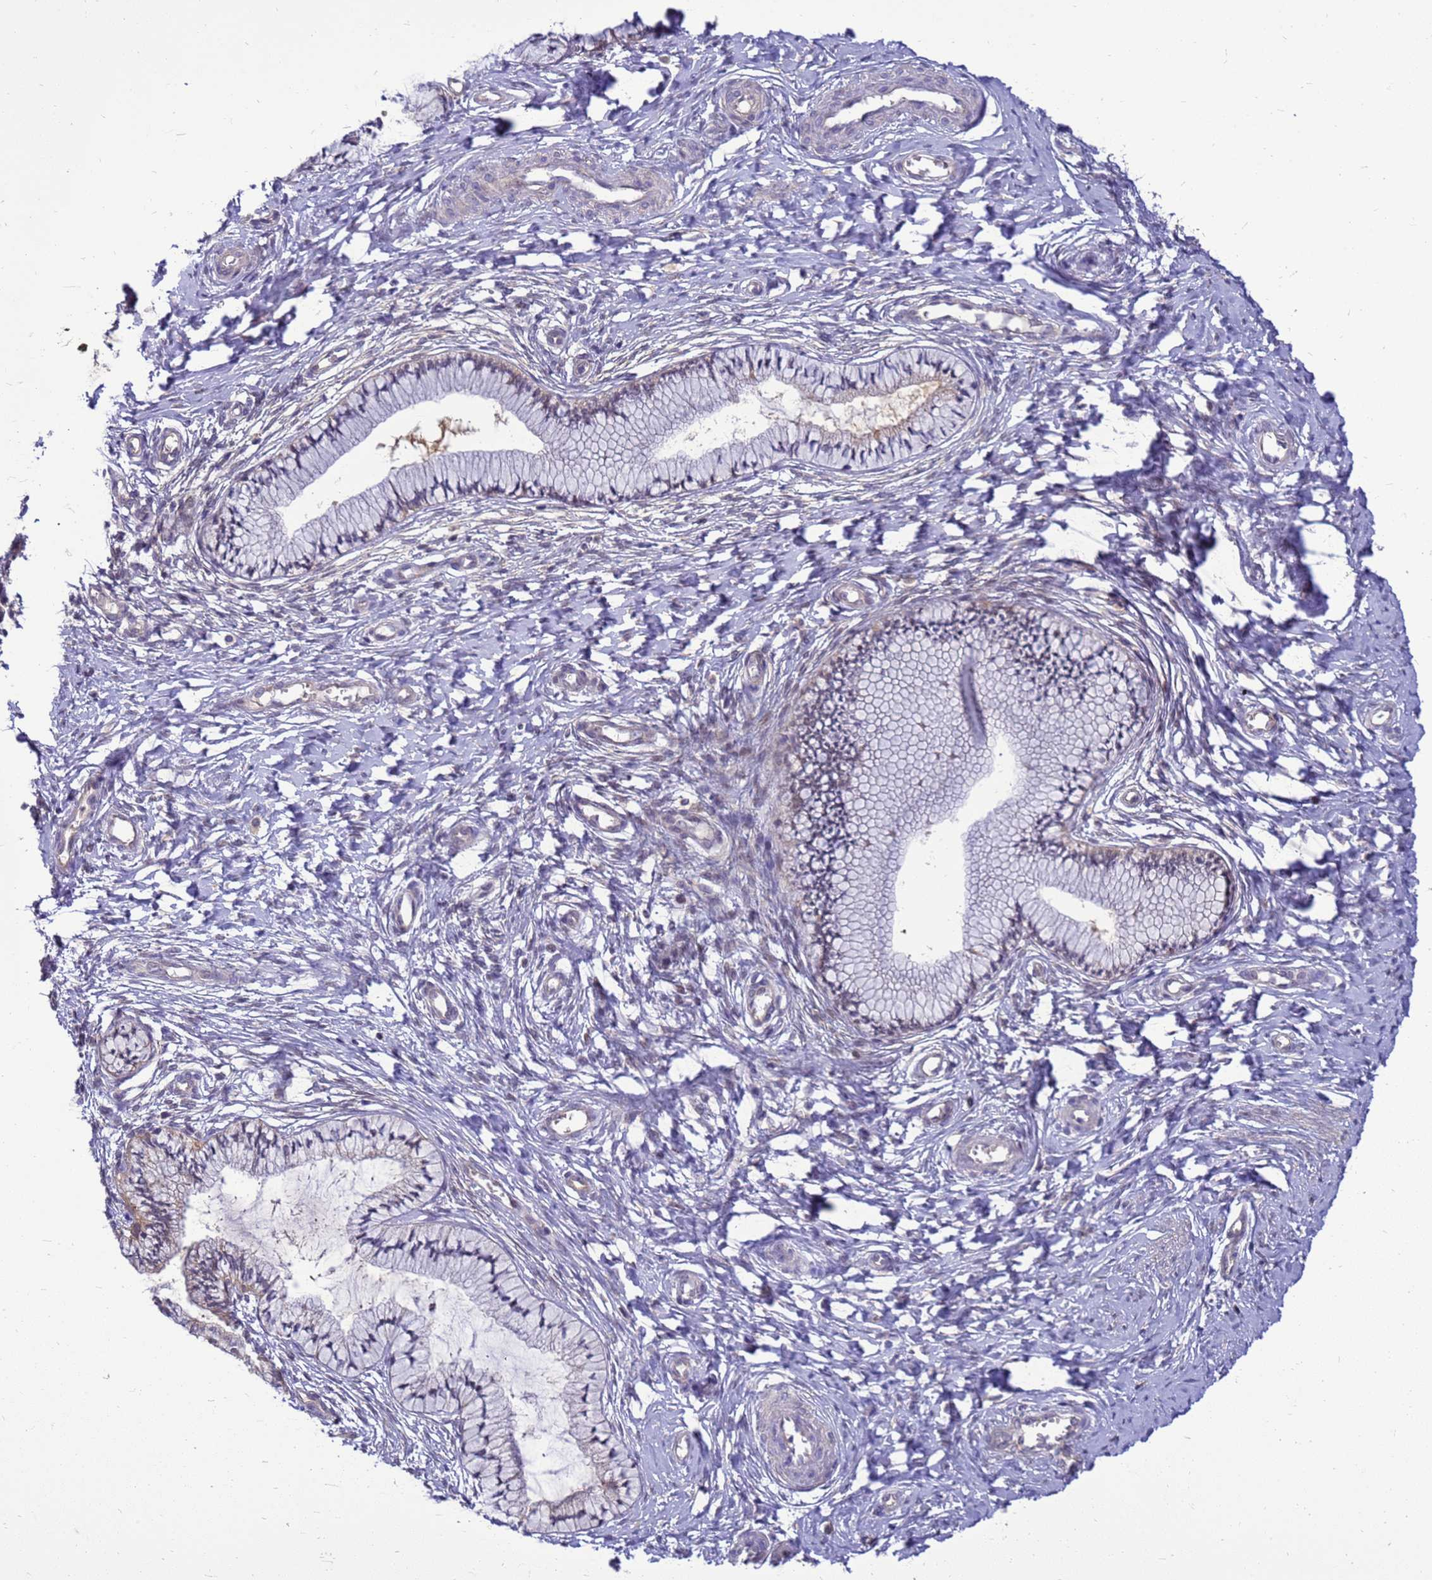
{"staining": {"intensity": "weak", "quantity": "25%-75%", "location": "cytoplasmic/membranous"}, "tissue": "cervix", "cell_type": "Glandular cells", "image_type": "normal", "snomed": [{"axis": "morphology", "description": "Normal tissue, NOS"}, {"axis": "topography", "description": "Cervix"}], "caption": "This photomicrograph exhibits IHC staining of unremarkable human cervix, with low weak cytoplasmic/membranous expression in about 25%-75% of glandular cells.", "gene": "ENOPH1", "patient": {"sex": "female", "age": 36}}